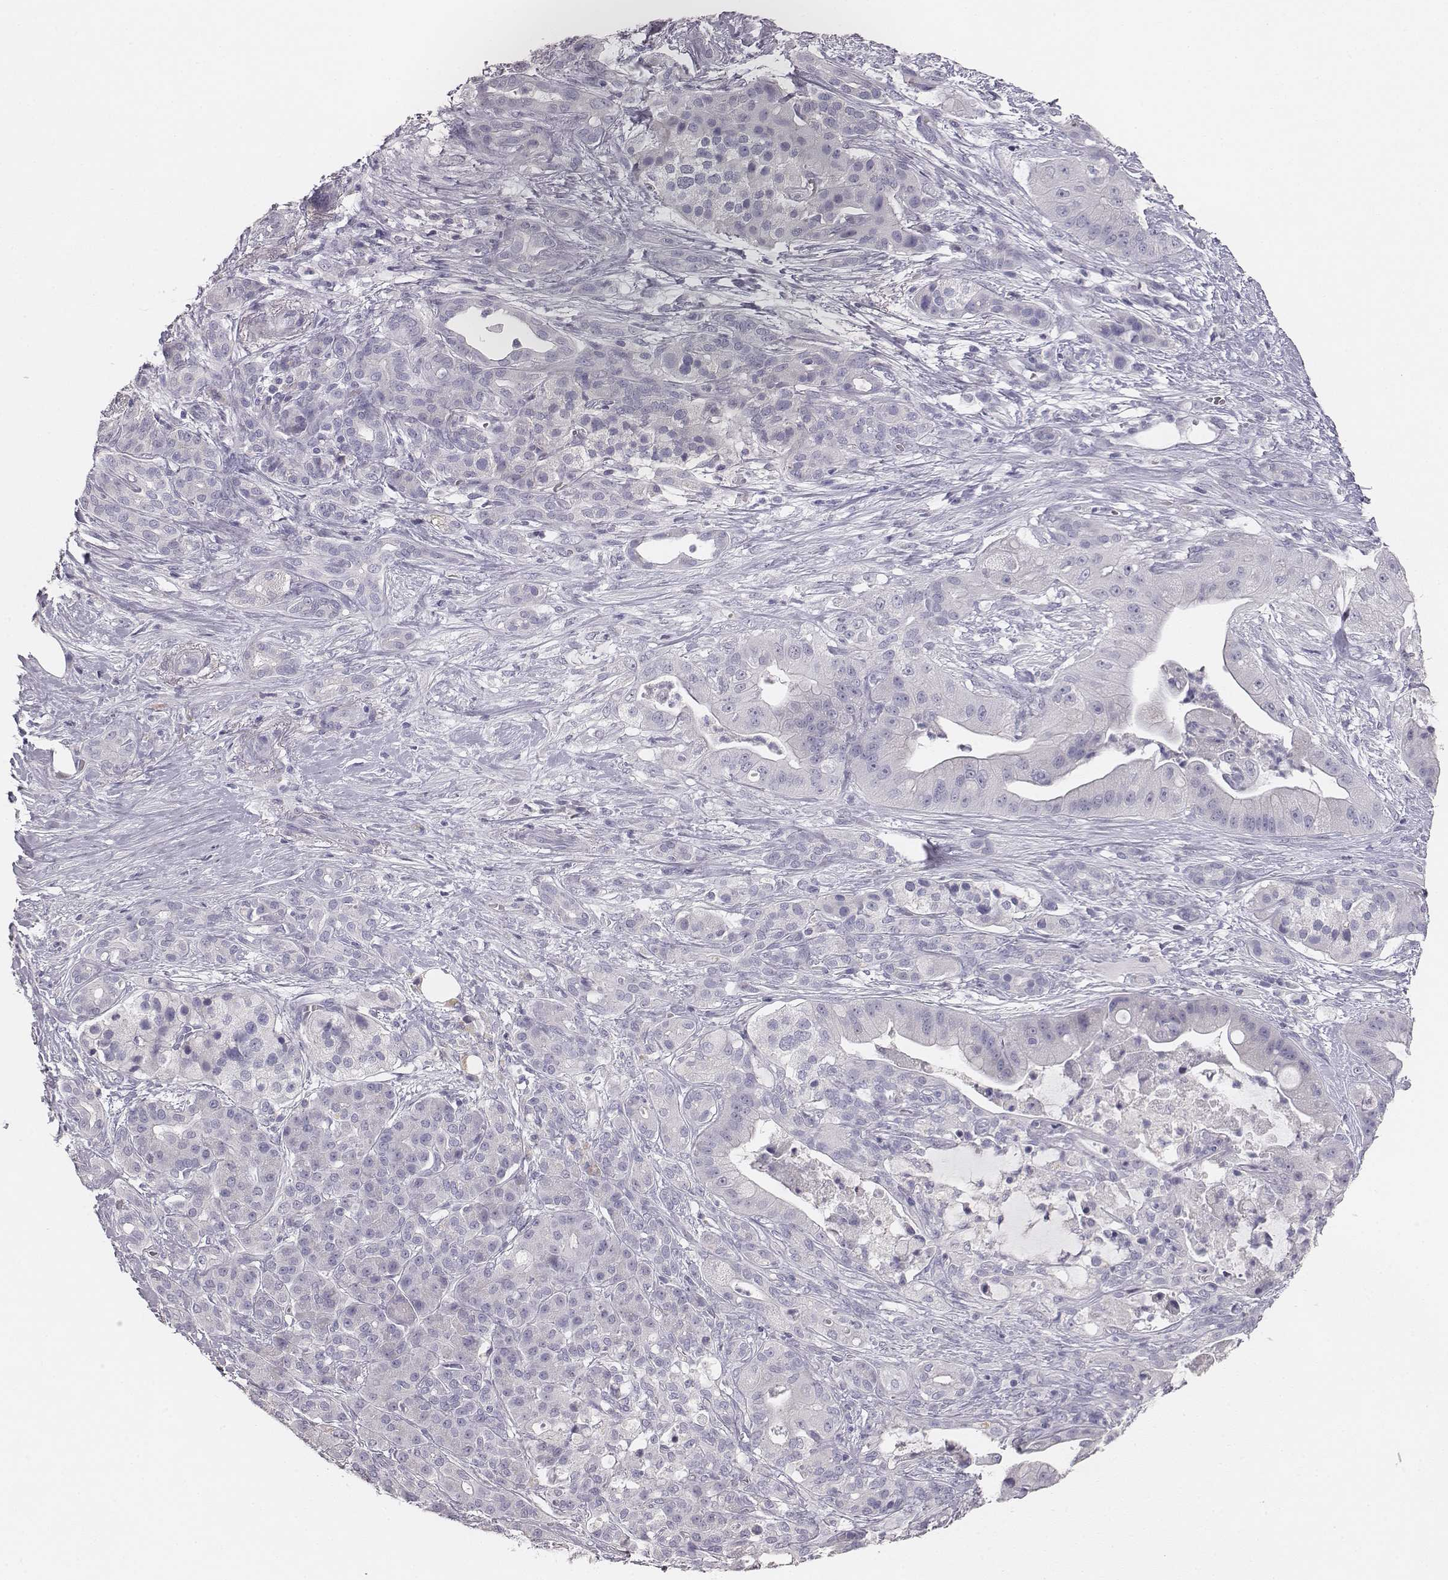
{"staining": {"intensity": "negative", "quantity": "none", "location": "none"}, "tissue": "pancreatic cancer", "cell_type": "Tumor cells", "image_type": "cancer", "snomed": [{"axis": "morphology", "description": "Normal tissue, NOS"}, {"axis": "morphology", "description": "Inflammation, NOS"}, {"axis": "morphology", "description": "Adenocarcinoma, NOS"}, {"axis": "topography", "description": "Pancreas"}], "caption": "This is a image of immunohistochemistry staining of pancreatic cancer, which shows no positivity in tumor cells. Nuclei are stained in blue.", "gene": "MYH6", "patient": {"sex": "male", "age": 57}}